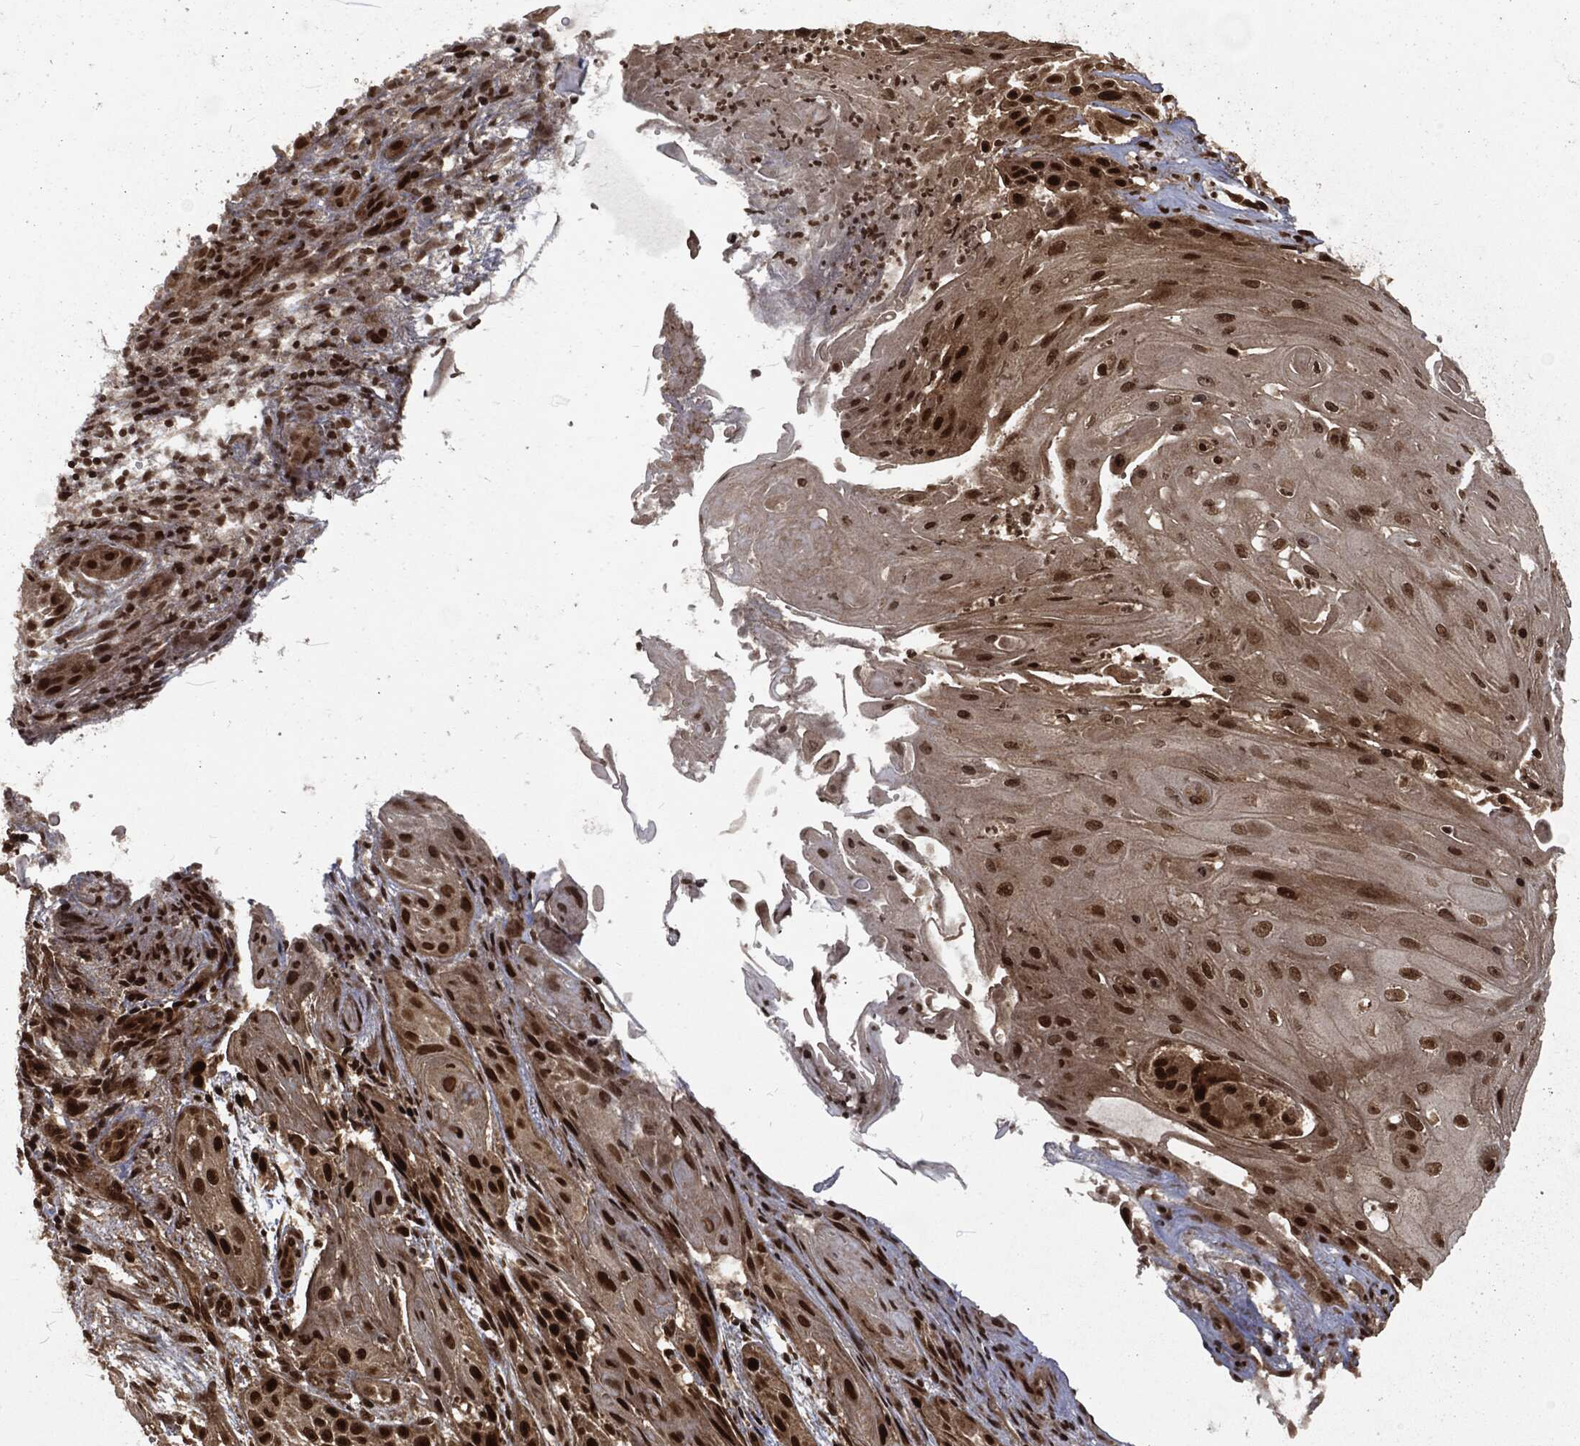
{"staining": {"intensity": "strong", "quantity": "25%-75%", "location": "nuclear"}, "tissue": "skin cancer", "cell_type": "Tumor cells", "image_type": "cancer", "snomed": [{"axis": "morphology", "description": "Squamous cell carcinoma, NOS"}, {"axis": "topography", "description": "Skin"}], "caption": "Brown immunohistochemical staining in human squamous cell carcinoma (skin) demonstrates strong nuclear expression in approximately 25%-75% of tumor cells.", "gene": "NGRN", "patient": {"sex": "male", "age": 62}}